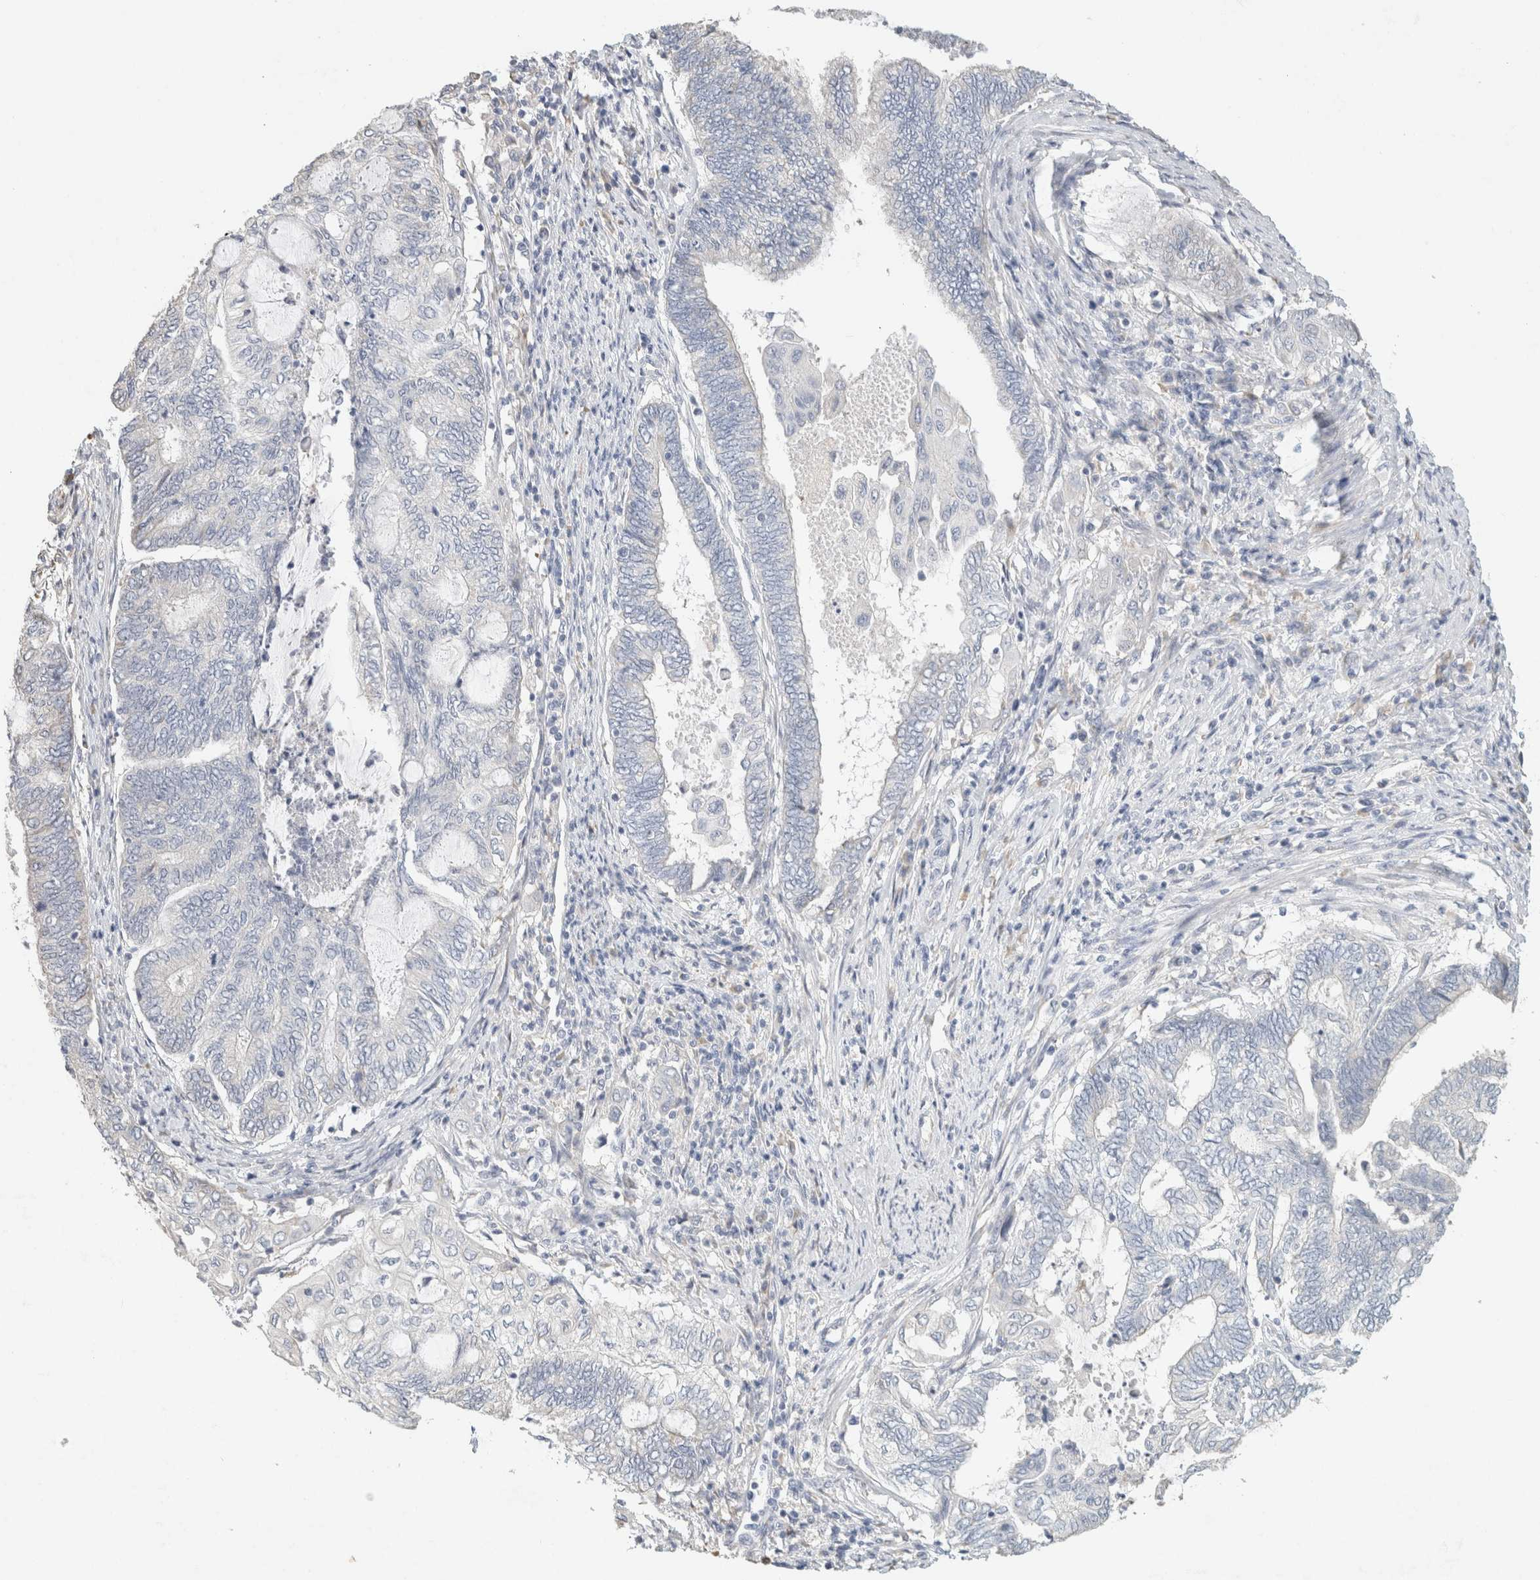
{"staining": {"intensity": "negative", "quantity": "none", "location": "none"}, "tissue": "endometrial cancer", "cell_type": "Tumor cells", "image_type": "cancer", "snomed": [{"axis": "morphology", "description": "Adenocarcinoma, NOS"}, {"axis": "topography", "description": "Uterus"}, {"axis": "topography", "description": "Endometrium"}], "caption": "This is a histopathology image of immunohistochemistry staining of endometrial adenocarcinoma, which shows no positivity in tumor cells.", "gene": "NEFM", "patient": {"sex": "female", "age": 70}}